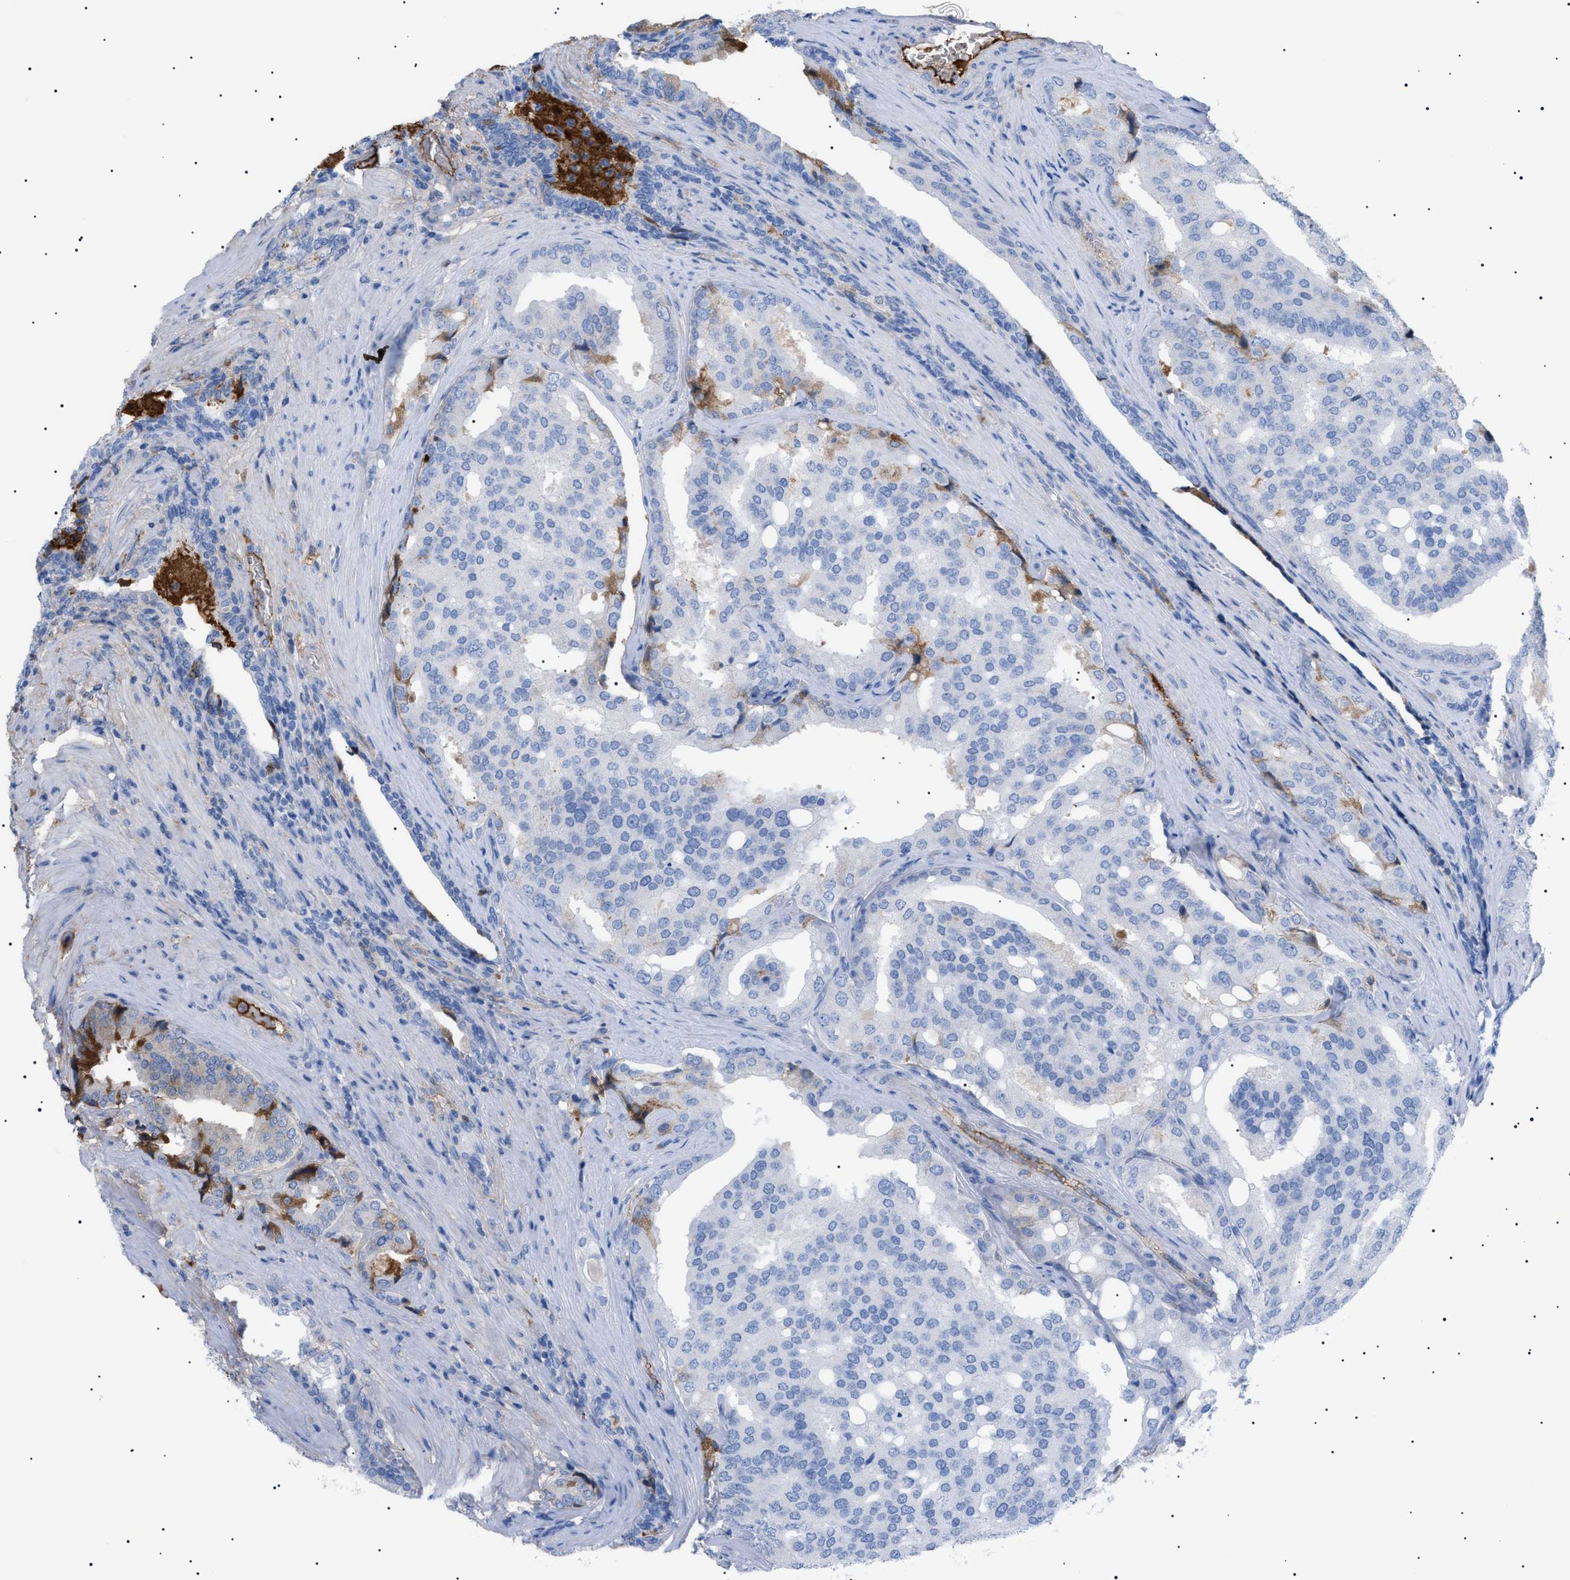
{"staining": {"intensity": "strong", "quantity": "<25%", "location": "cytoplasmic/membranous"}, "tissue": "prostate cancer", "cell_type": "Tumor cells", "image_type": "cancer", "snomed": [{"axis": "morphology", "description": "Adenocarcinoma, High grade"}, {"axis": "topography", "description": "Prostate"}], "caption": "Immunohistochemical staining of prostate adenocarcinoma (high-grade) shows strong cytoplasmic/membranous protein positivity in about <25% of tumor cells.", "gene": "LPA", "patient": {"sex": "male", "age": 50}}